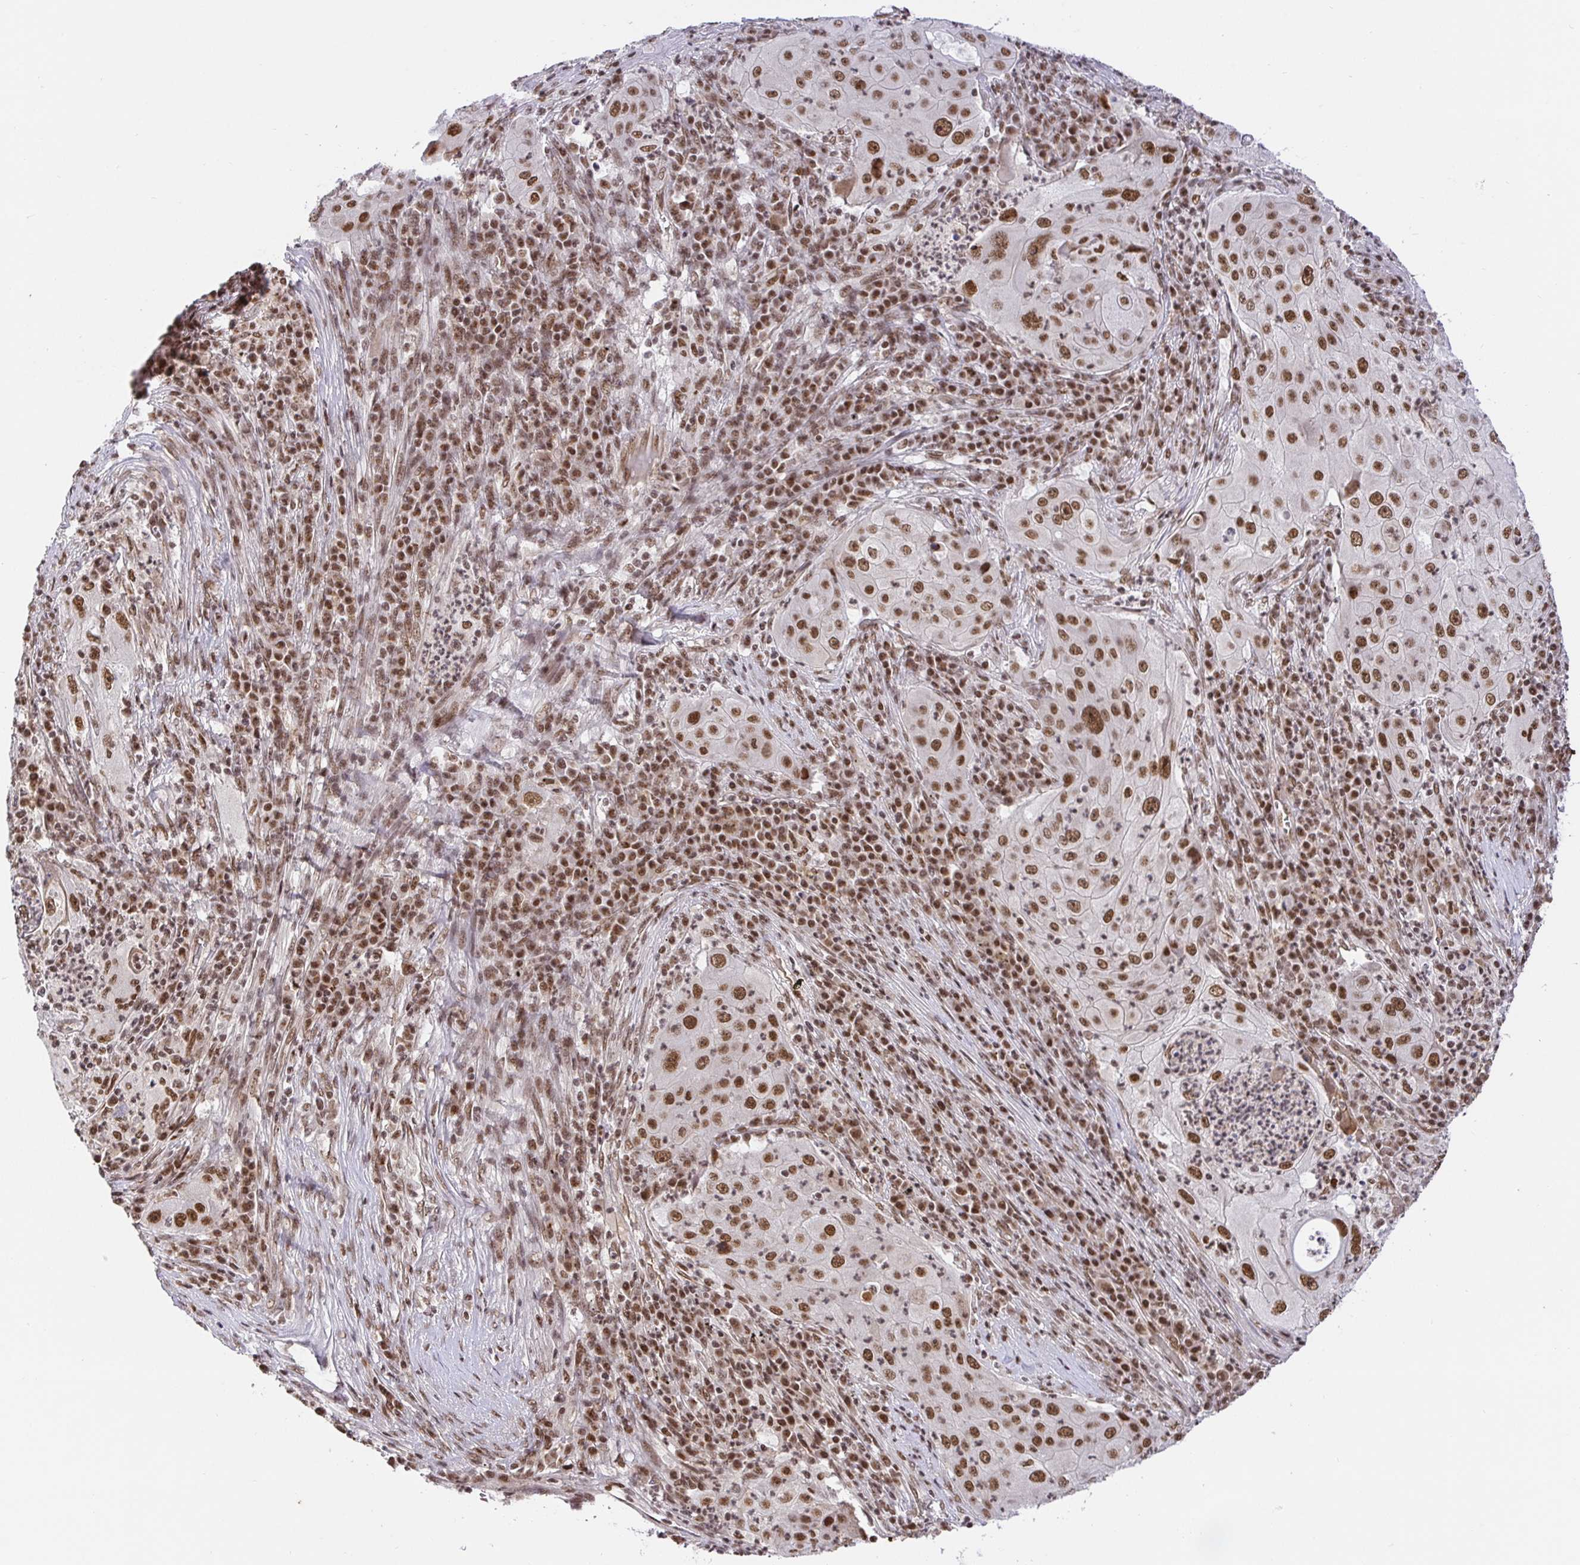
{"staining": {"intensity": "moderate", "quantity": ">75%", "location": "nuclear"}, "tissue": "lung cancer", "cell_type": "Tumor cells", "image_type": "cancer", "snomed": [{"axis": "morphology", "description": "Squamous cell carcinoma, NOS"}, {"axis": "topography", "description": "Lung"}], "caption": "Immunohistochemistry (IHC) histopathology image of neoplastic tissue: human lung cancer (squamous cell carcinoma) stained using immunohistochemistry demonstrates medium levels of moderate protein expression localized specifically in the nuclear of tumor cells, appearing as a nuclear brown color.", "gene": "USF1", "patient": {"sex": "female", "age": 59}}